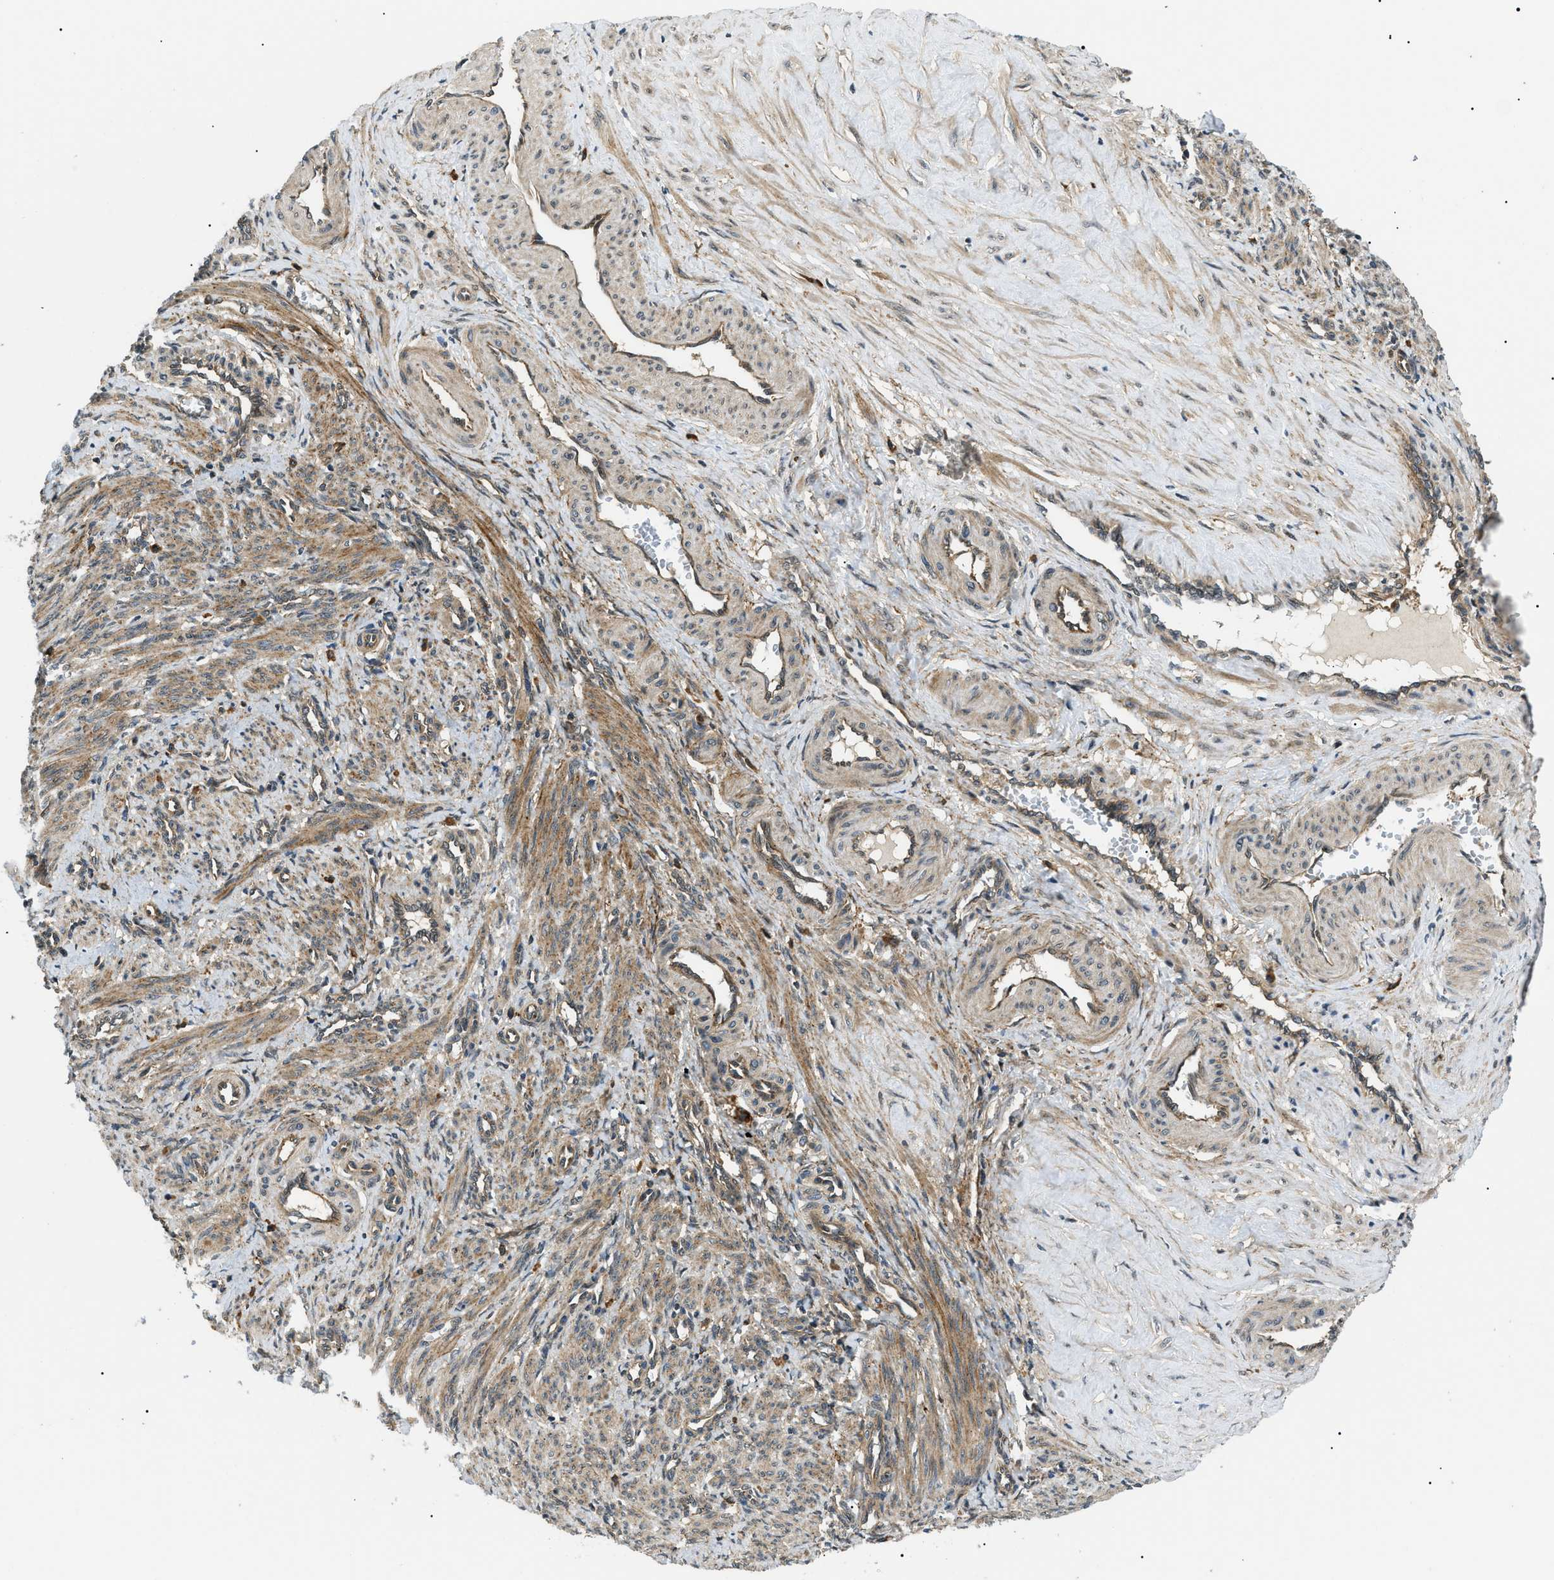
{"staining": {"intensity": "moderate", "quantity": ">75%", "location": "cytoplasmic/membranous"}, "tissue": "smooth muscle", "cell_type": "Smooth muscle cells", "image_type": "normal", "snomed": [{"axis": "morphology", "description": "Normal tissue, NOS"}, {"axis": "topography", "description": "Endometrium"}], "caption": "Smooth muscle stained for a protein (brown) demonstrates moderate cytoplasmic/membranous positive positivity in about >75% of smooth muscle cells.", "gene": "ATP6AP1", "patient": {"sex": "female", "age": 33}}